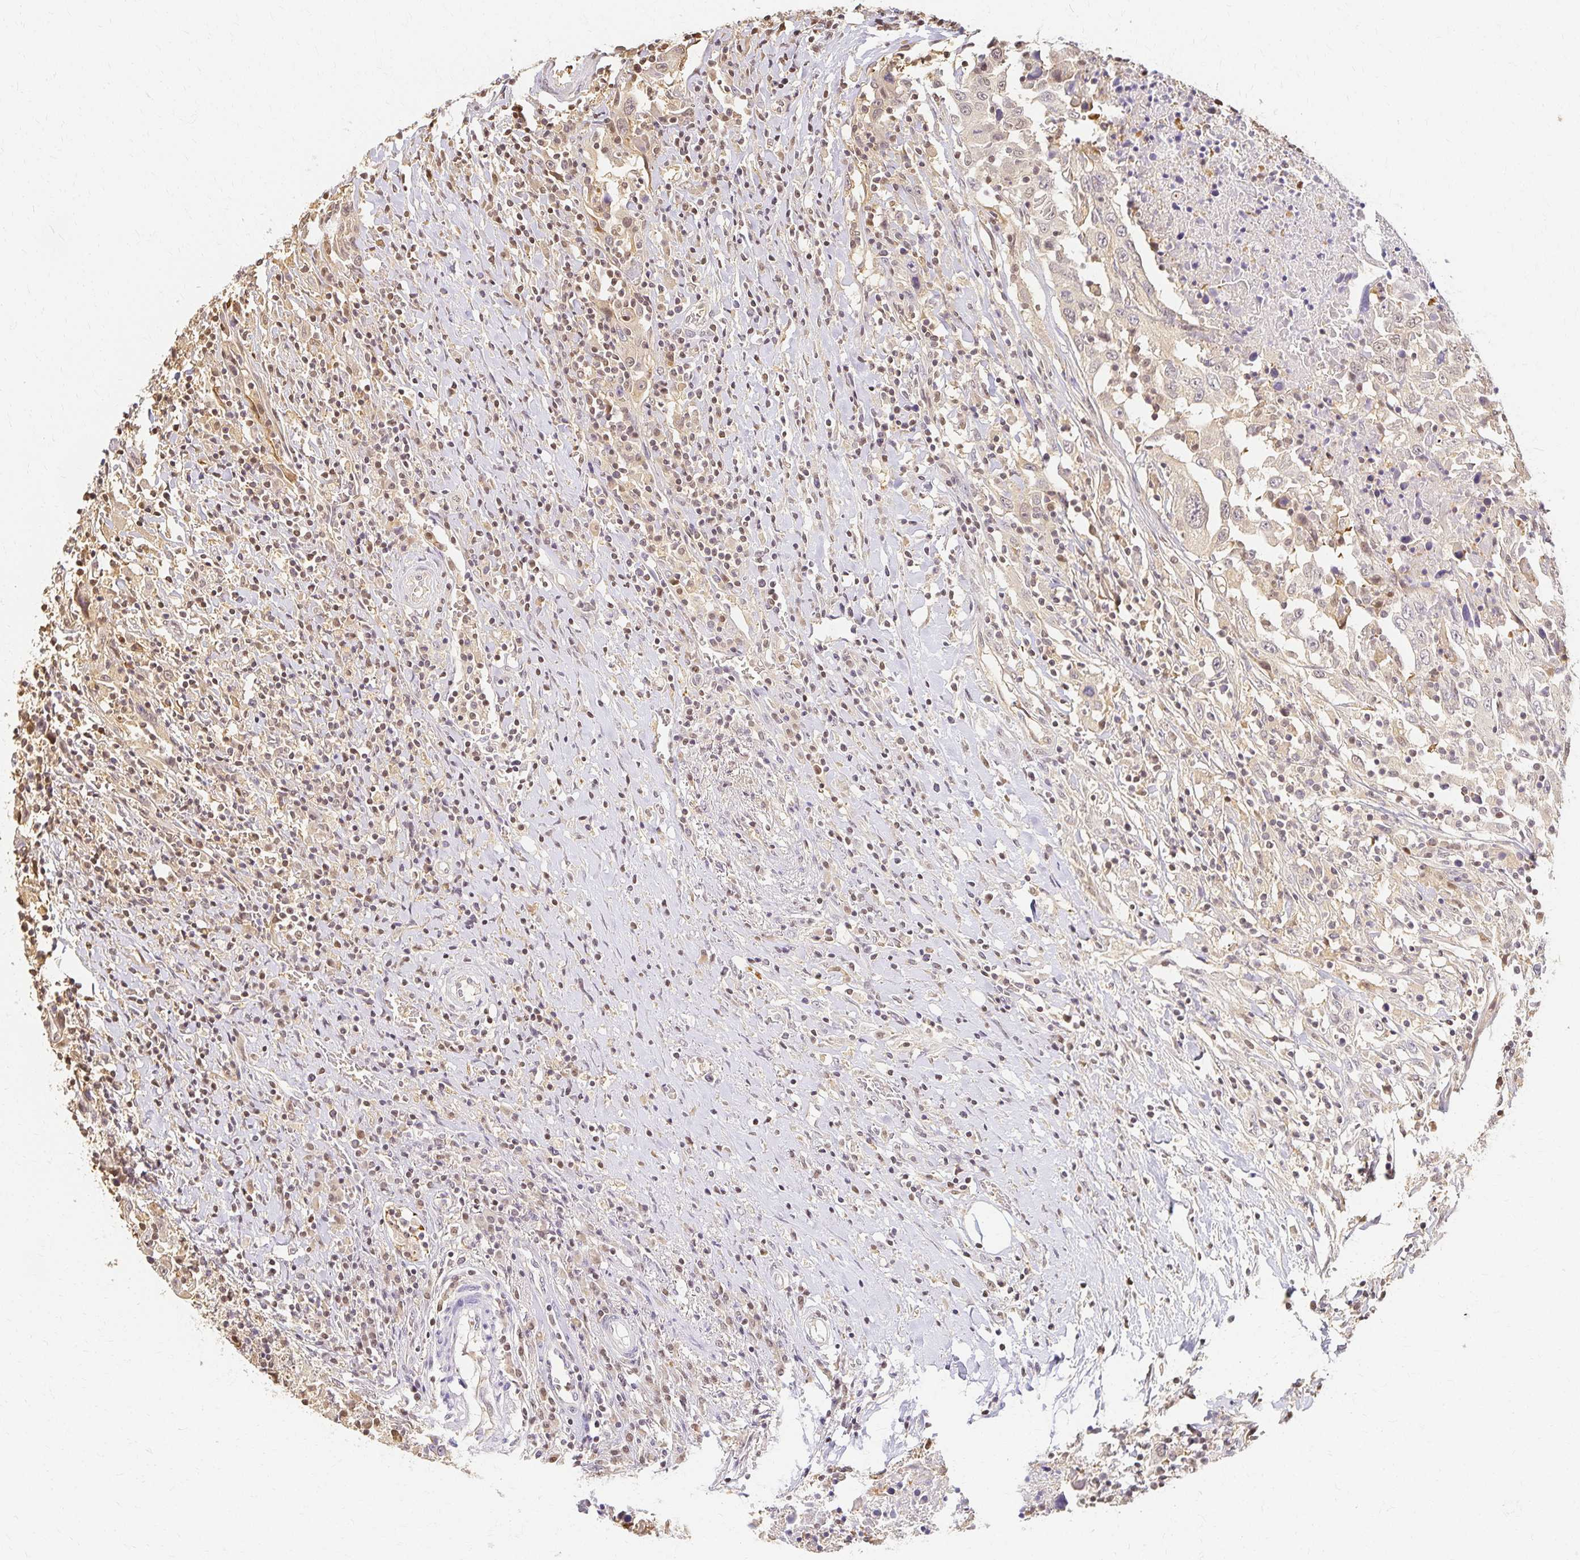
{"staining": {"intensity": "weak", "quantity": "<25%", "location": "cytoplasmic/membranous,nuclear"}, "tissue": "urothelial cancer", "cell_type": "Tumor cells", "image_type": "cancer", "snomed": [{"axis": "morphology", "description": "Urothelial carcinoma, High grade"}, {"axis": "topography", "description": "Urinary bladder"}], "caption": "Tumor cells are negative for protein expression in human urothelial carcinoma (high-grade).", "gene": "AZGP1", "patient": {"sex": "male", "age": 61}}